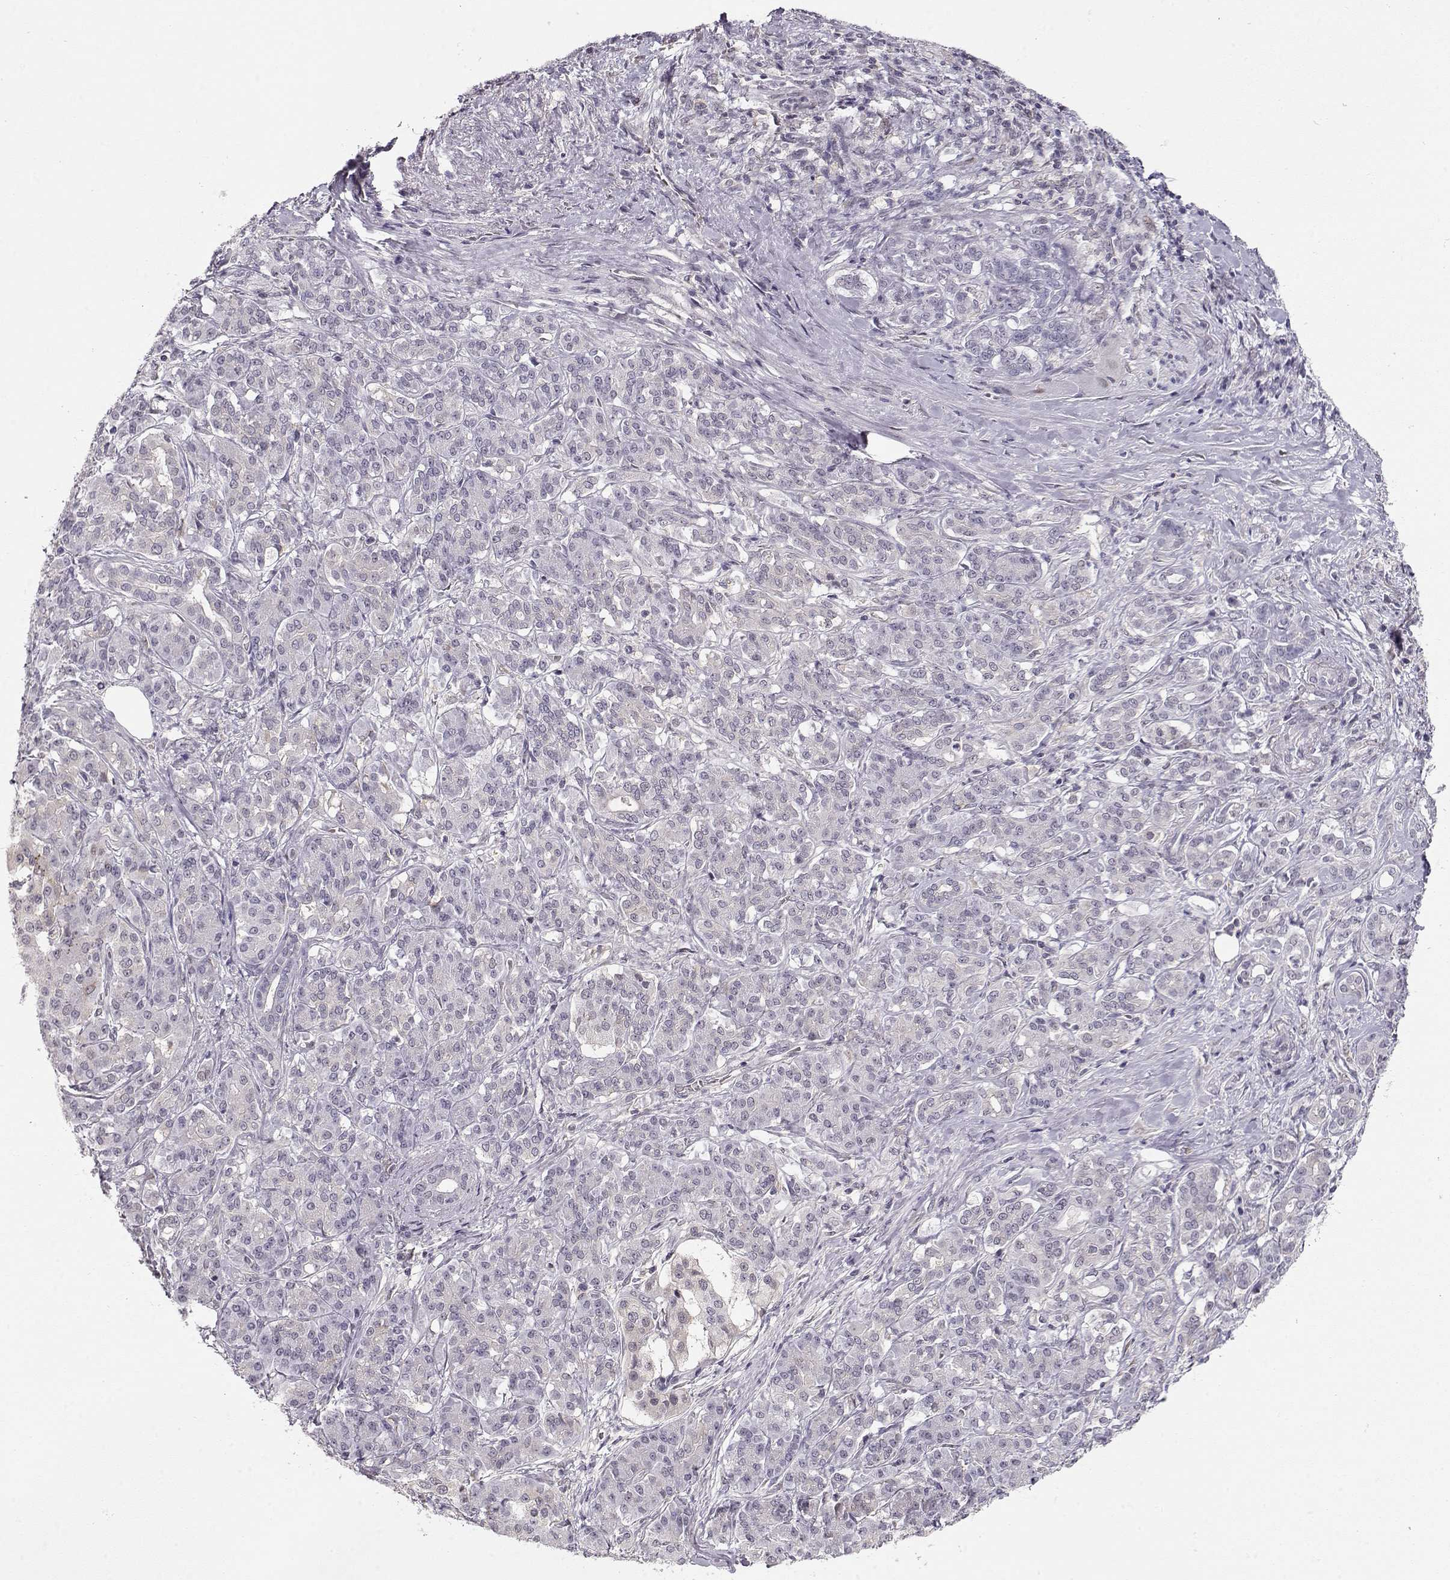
{"staining": {"intensity": "negative", "quantity": "none", "location": "none"}, "tissue": "pancreatic cancer", "cell_type": "Tumor cells", "image_type": "cancer", "snomed": [{"axis": "morphology", "description": "Normal tissue, NOS"}, {"axis": "morphology", "description": "Inflammation, NOS"}, {"axis": "morphology", "description": "Adenocarcinoma, NOS"}, {"axis": "topography", "description": "Pancreas"}], "caption": "Tumor cells show no significant protein positivity in pancreatic adenocarcinoma.", "gene": "TEPP", "patient": {"sex": "male", "age": 57}}